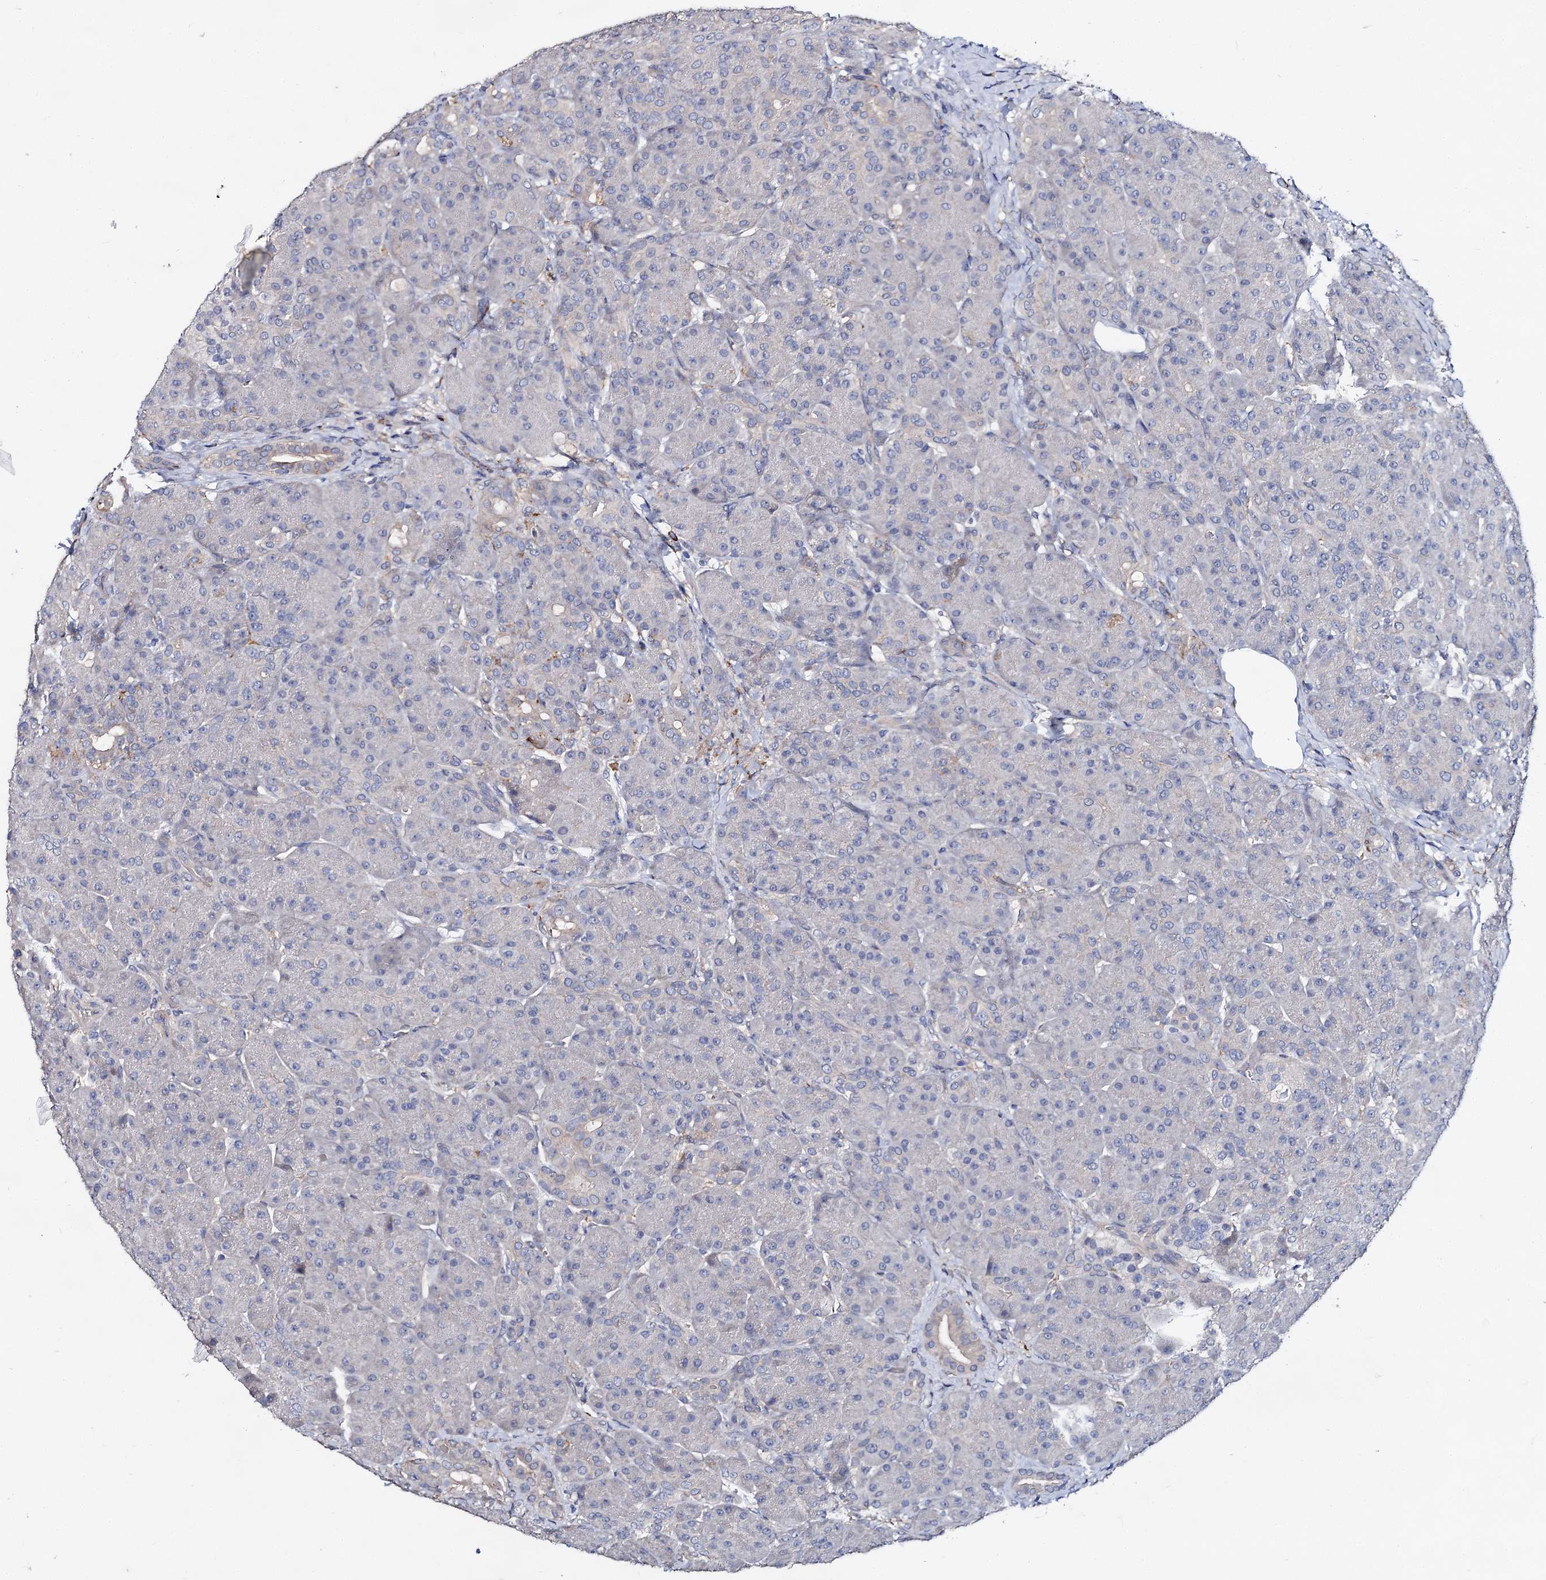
{"staining": {"intensity": "negative", "quantity": "none", "location": "none"}, "tissue": "pancreas", "cell_type": "Exocrine glandular cells", "image_type": "normal", "snomed": [{"axis": "morphology", "description": "Normal tissue, NOS"}, {"axis": "topography", "description": "Pancreas"}], "caption": "The photomicrograph demonstrates no significant staining in exocrine glandular cells of pancreas. (Stains: DAB (3,3'-diaminobenzidine) immunohistochemistry (IHC) with hematoxylin counter stain, Microscopy: brightfield microscopy at high magnification).", "gene": "HVCN1", "patient": {"sex": "male", "age": 63}}